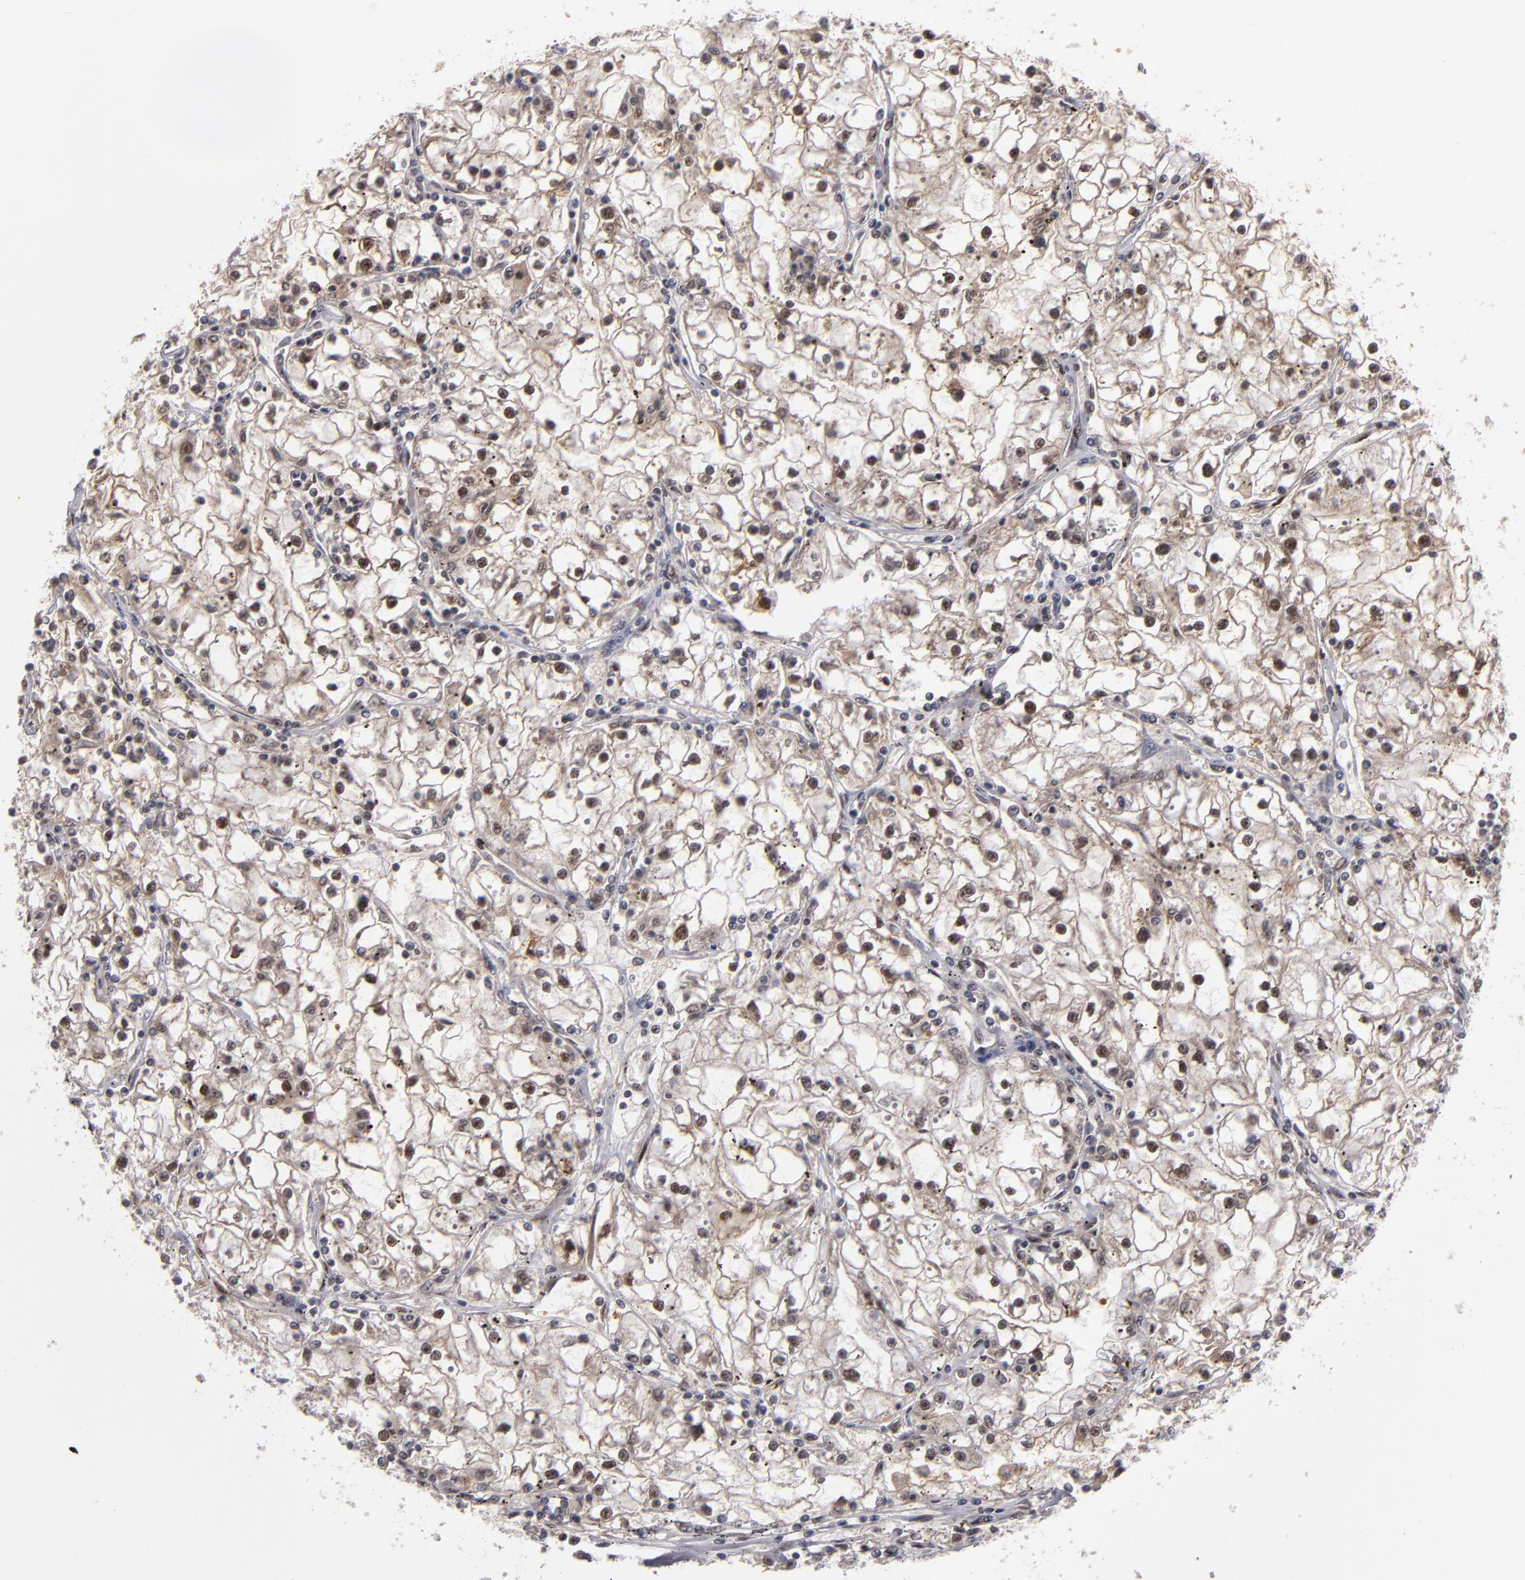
{"staining": {"intensity": "weak", "quantity": "<25%", "location": "nuclear"}, "tissue": "renal cancer", "cell_type": "Tumor cells", "image_type": "cancer", "snomed": [{"axis": "morphology", "description": "Adenocarcinoma, NOS"}, {"axis": "topography", "description": "Kidney"}], "caption": "Immunohistochemistry photomicrograph of neoplastic tissue: renal cancer (adenocarcinoma) stained with DAB demonstrates no significant protein staining in tumor cells.", "gene": "ZNF234", "patient": {"sex": "male", "age": 56}}